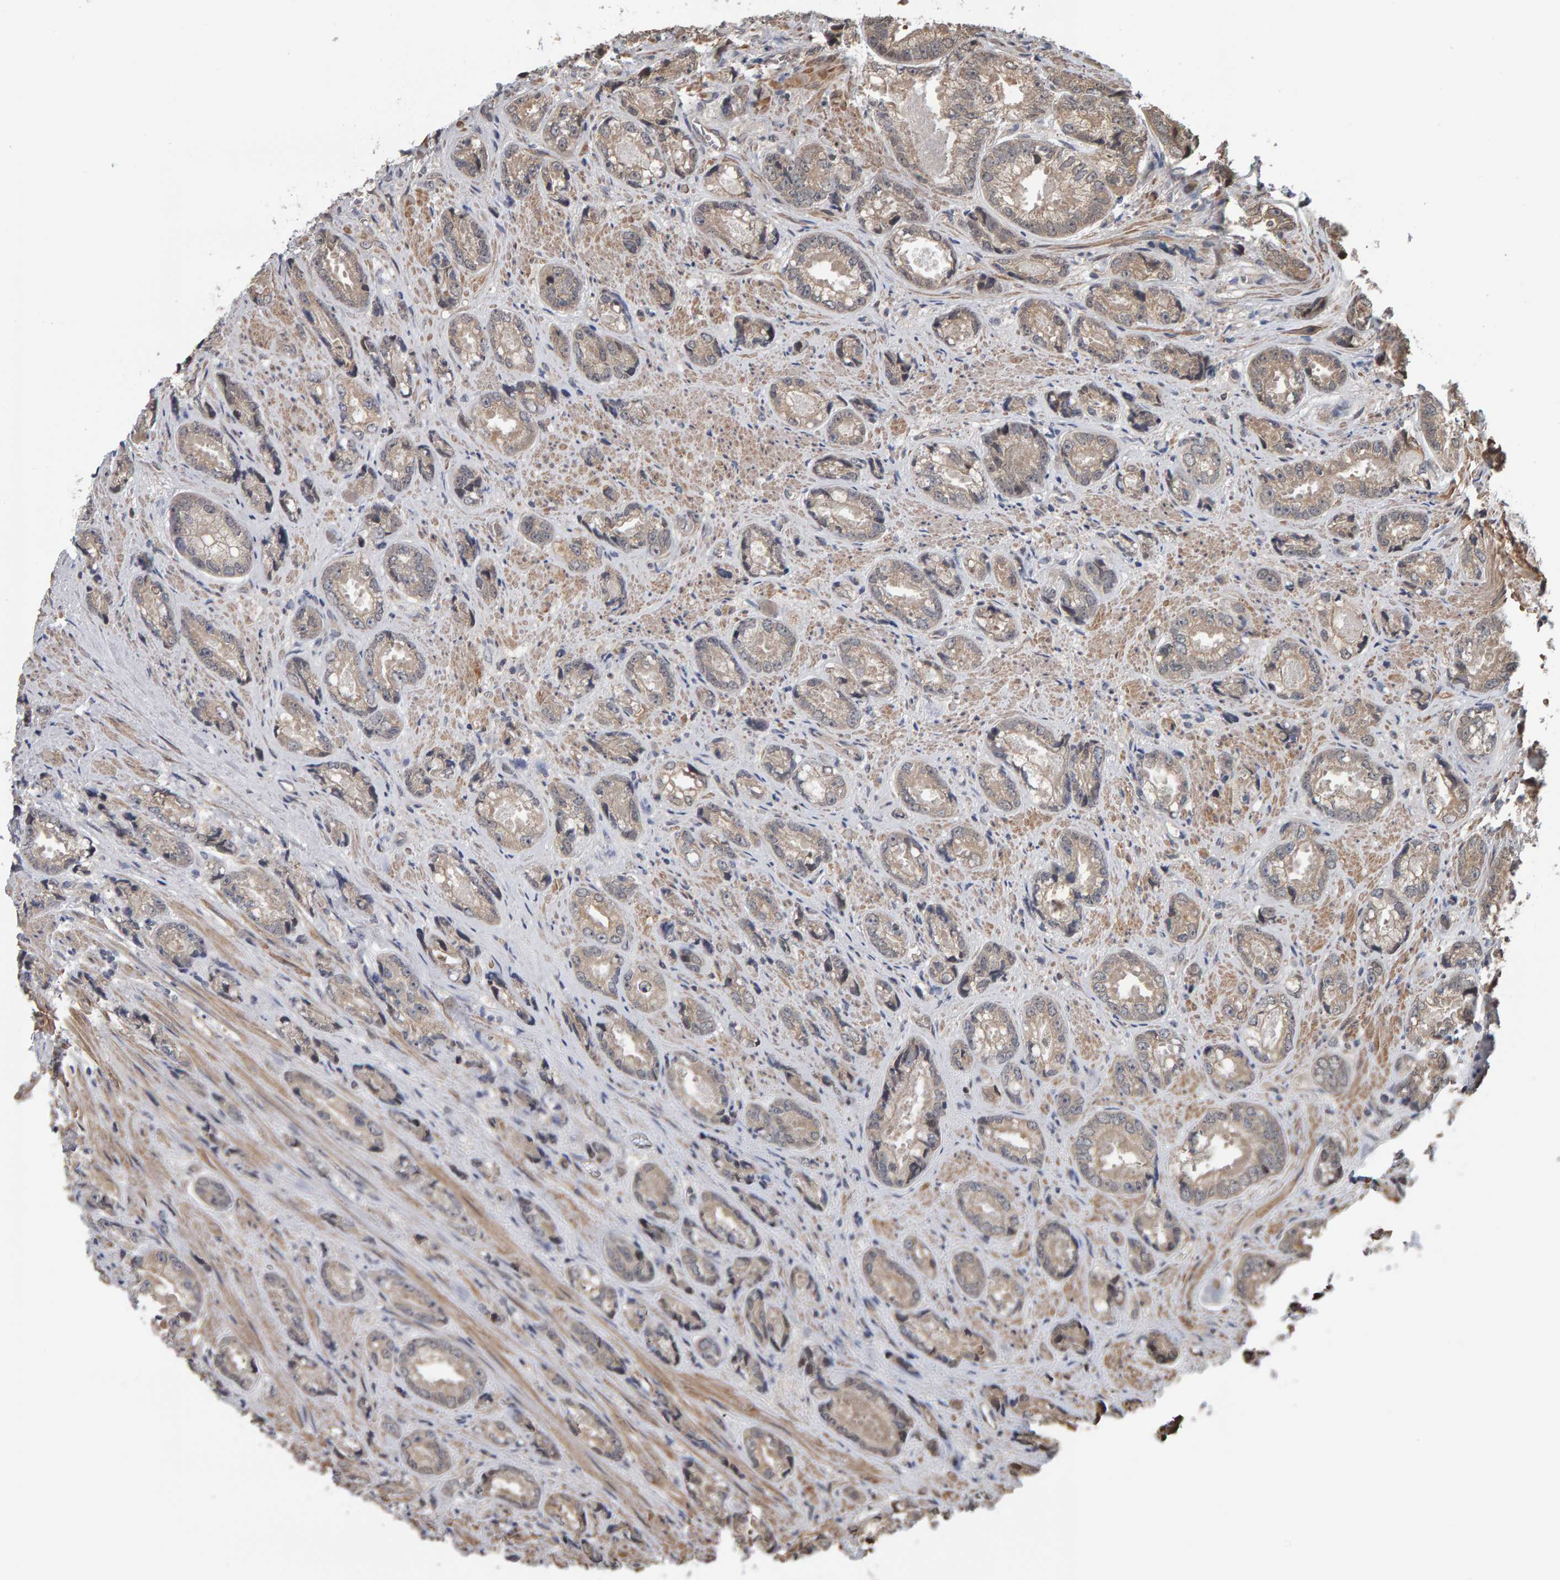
{"staining": {"intensity": "weak", "quantity": ">75%", "location": "cytoplasmic/membranous"}, "tissue": "prostate cancer", "cell_type": "Tumor cells", "image_type": "cancer", "snomed": [{"axis": "morphology", "description": "Adenocarcinoma, High grade"}, {"axis": "topography", "description": "Prostate"}], "caption": "Protein staining displays weak cytoplasmic/membranous staining in about >75% of tumor cells in prostate adenocarcinoma (high-grade).", "gene": "COASY", "patient": {"sex": "male", "age": 61}}